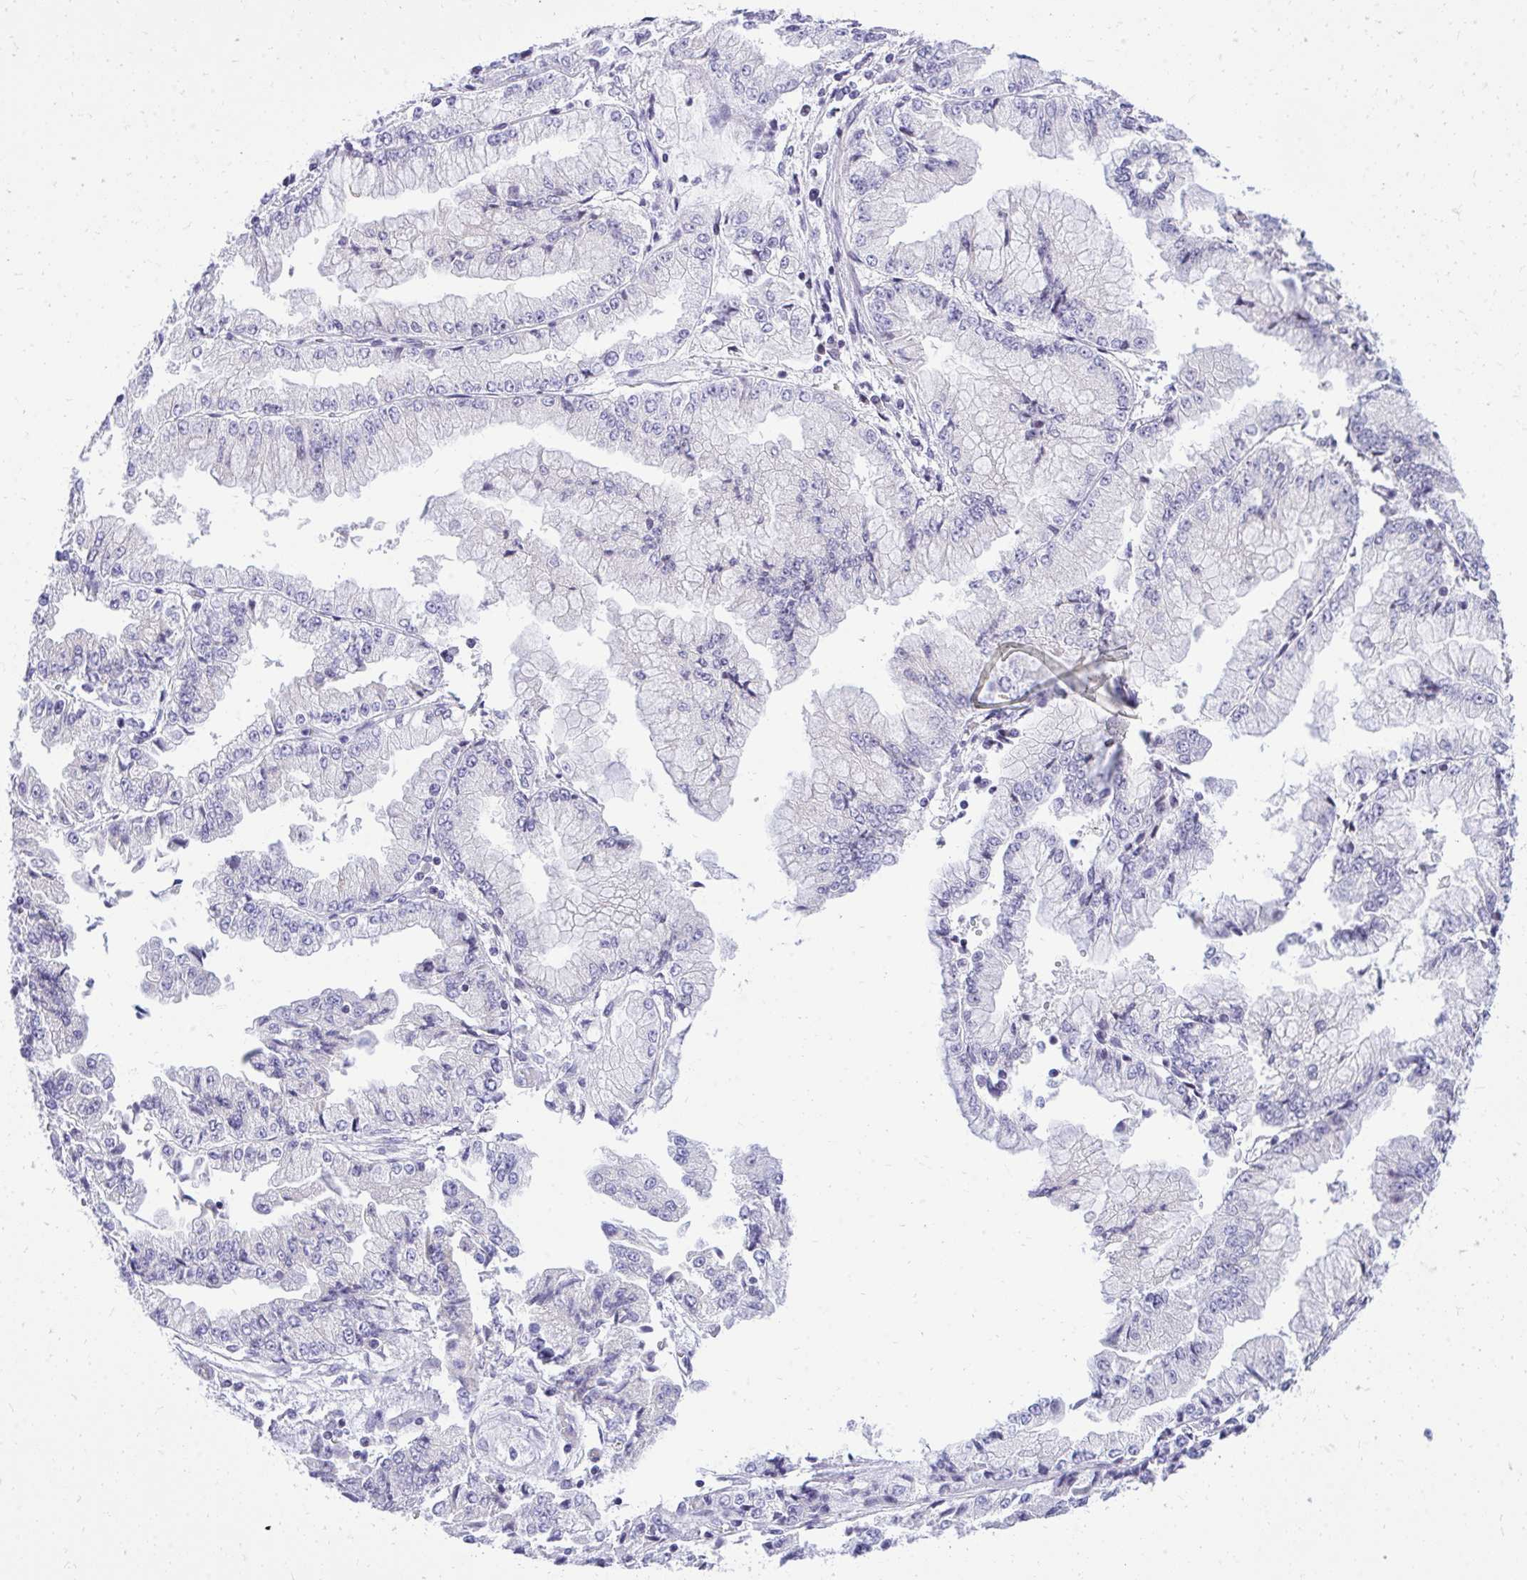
{"staining": {"intensity": "negative", "quantity": "none", "location": "none"}, "tissue": "stomach cancer", "cell_type": "Tumor cells", "image_type": "cancer", "snomed": [{"axis": "morphology", "description": "Adenocarcinoma, NOS"}, {"axis": "topography", "description": "Stomach, upper"}], "caption": "A photomicrograph of stomach adenocarcinoma stained for a protein exhibits no brown staining in tumor cells.", "gene": "GABRA1", "patient": {"sex": "female", "age": 74}}